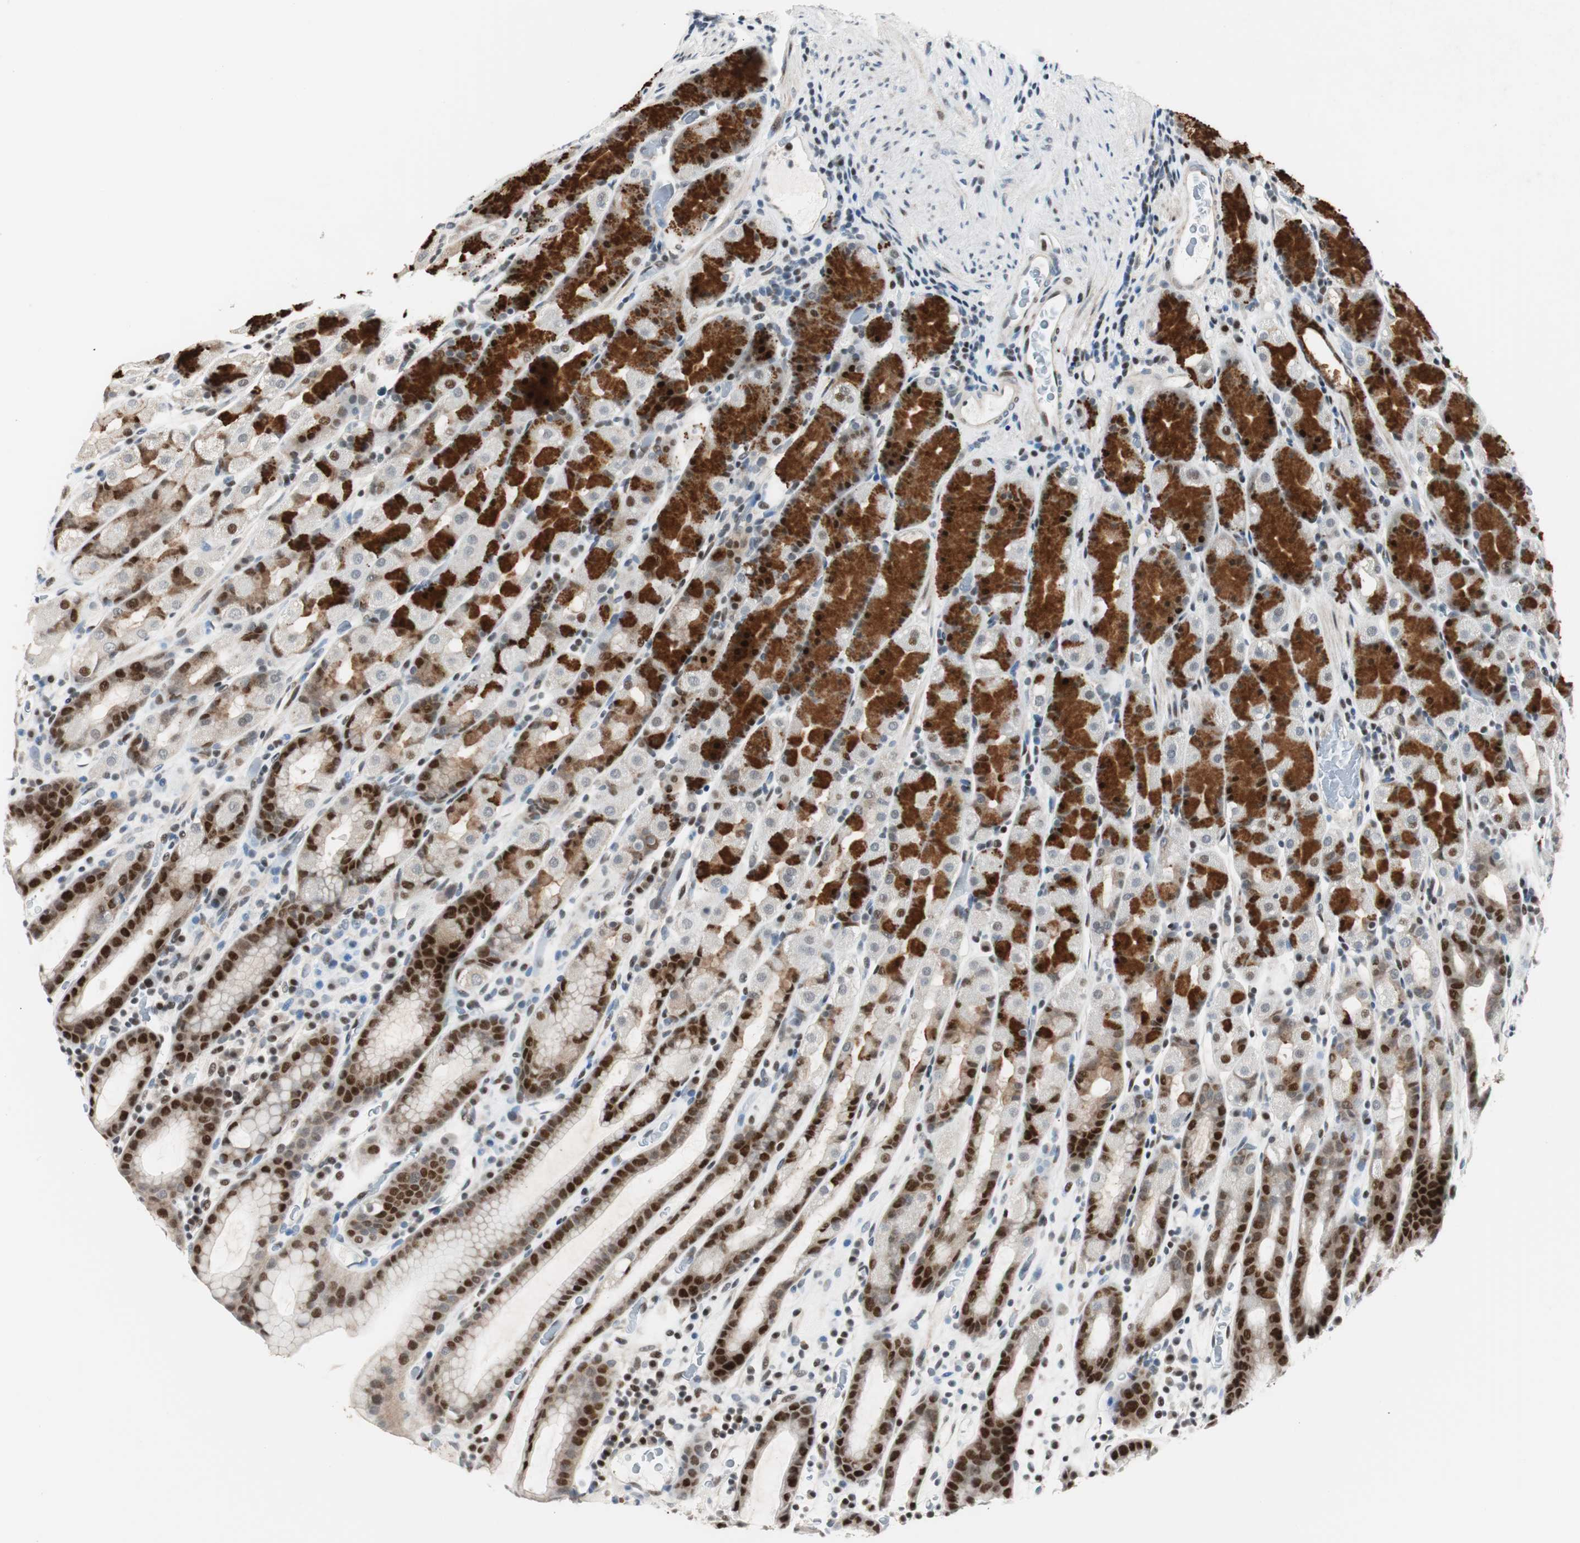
{"staining": {"intensity": "strong", "quantity": "25%-75%", "location": "cytoplasmic/membranous"}, "tissue": "stomach", "cell_type": "Glandular cells", "image_type": "normal", "snomed": [{"axis": "morphology", "description": "Normal tissue, NOS"}, {"axis": "topography", "description": "Stomach, upper"}], "caption": "This micrograph shows IHC staining of unremarkable human stomach, with high strong cytoplasmic/membranous positivity in approximately 25%-75% of glandular cells.", "gene": "RAD1", "patient": {"sex": "male", "age": 68}}